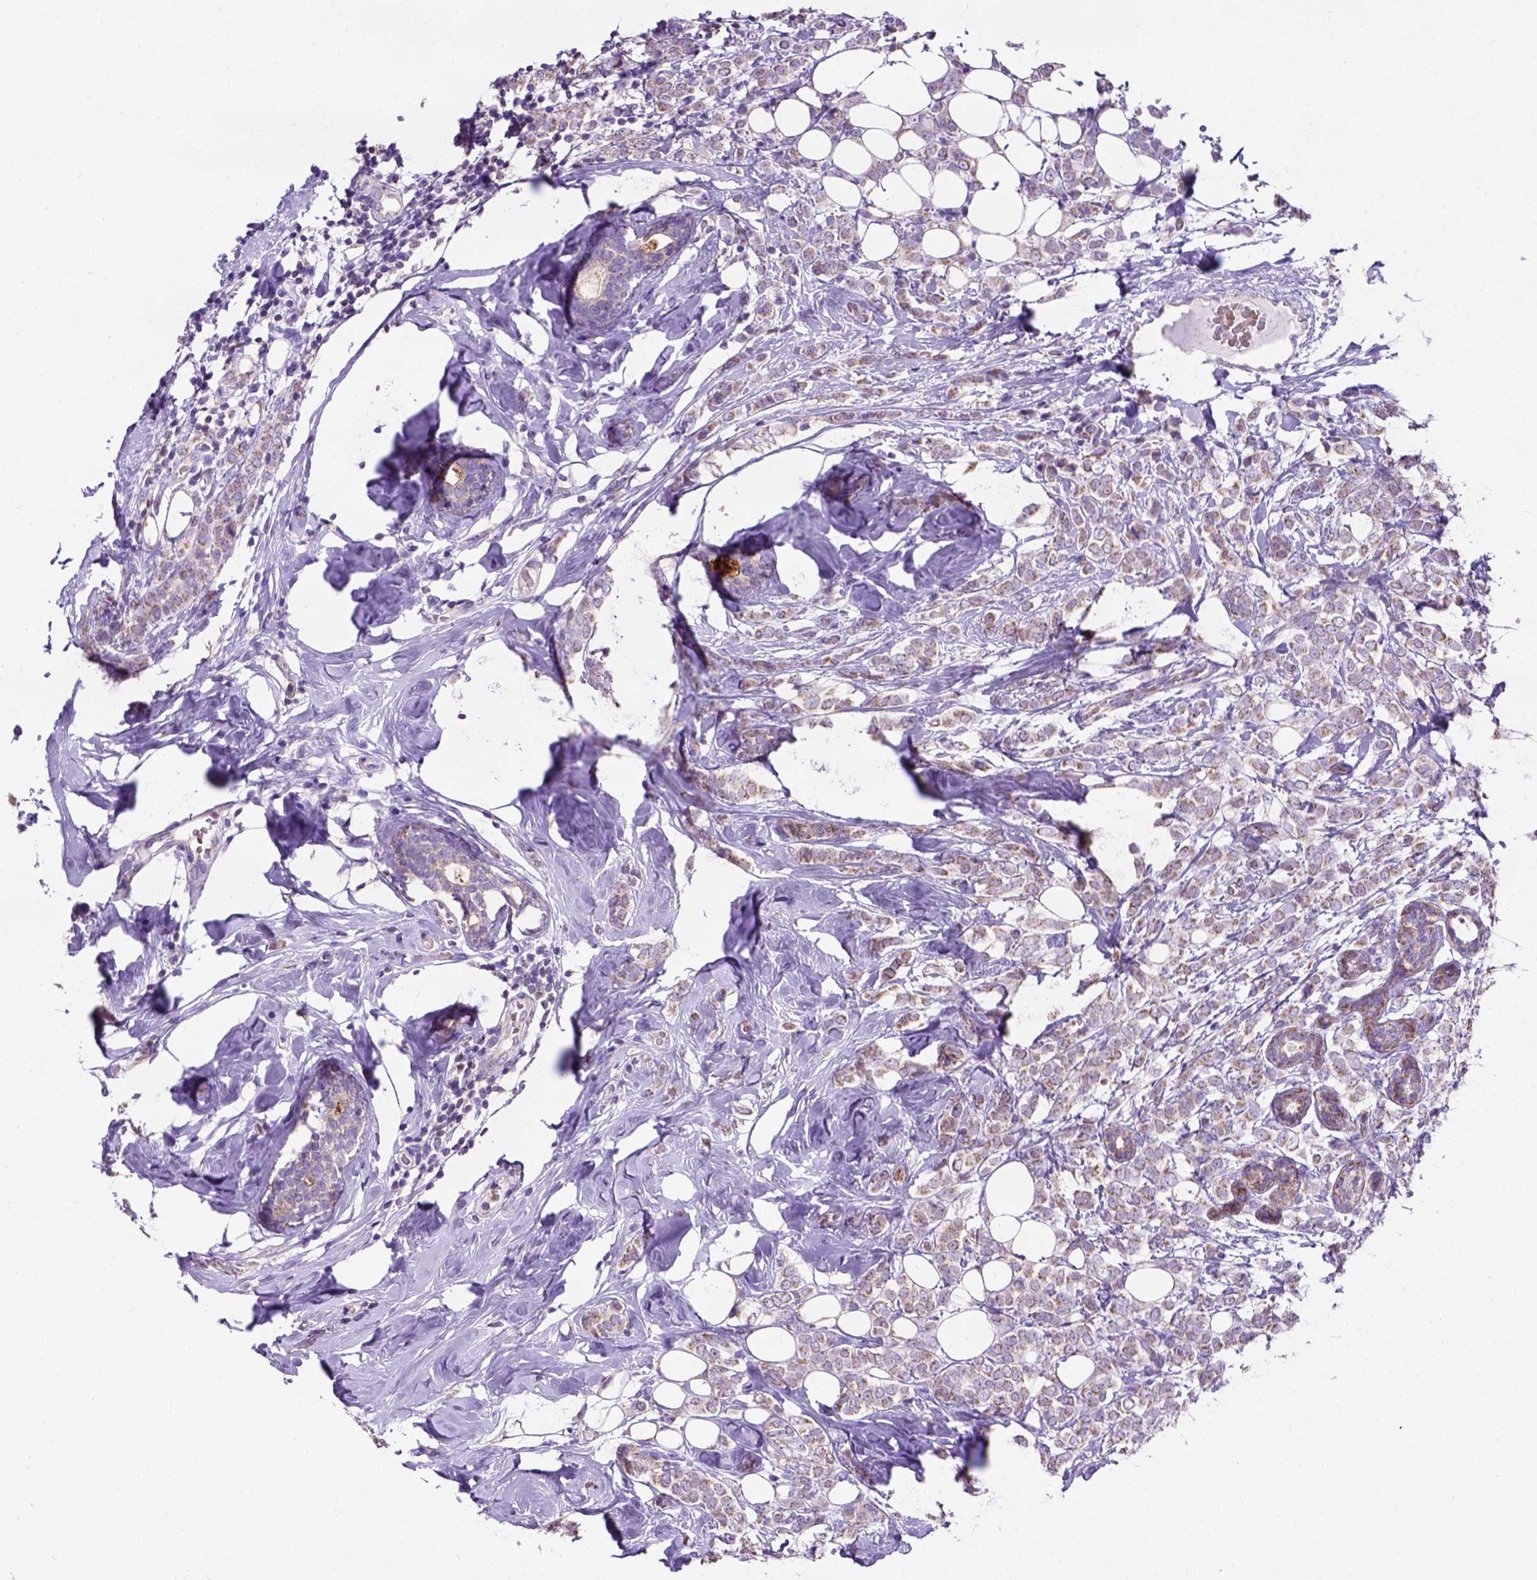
{"staining": {"intensity": "weak", "quantity": ">75%", "location": "cytoplasmic/membranous"}, "tissue": "breast cancer", "cell_type": "Tumor cells", "image_type": "cancer", "snomed": [{"axis": "morphology", "description": "Lobular carcinoma"}, {"axis": "topography", "description": "Breast"}], "caption": "Protein analysis of breast cancer tissue displays weak cytoplasmic/membranous staining in approximately >75% of tumor cells.", "gene": "L2HGDH", "patient": {"sex": "female", "age": 49}}